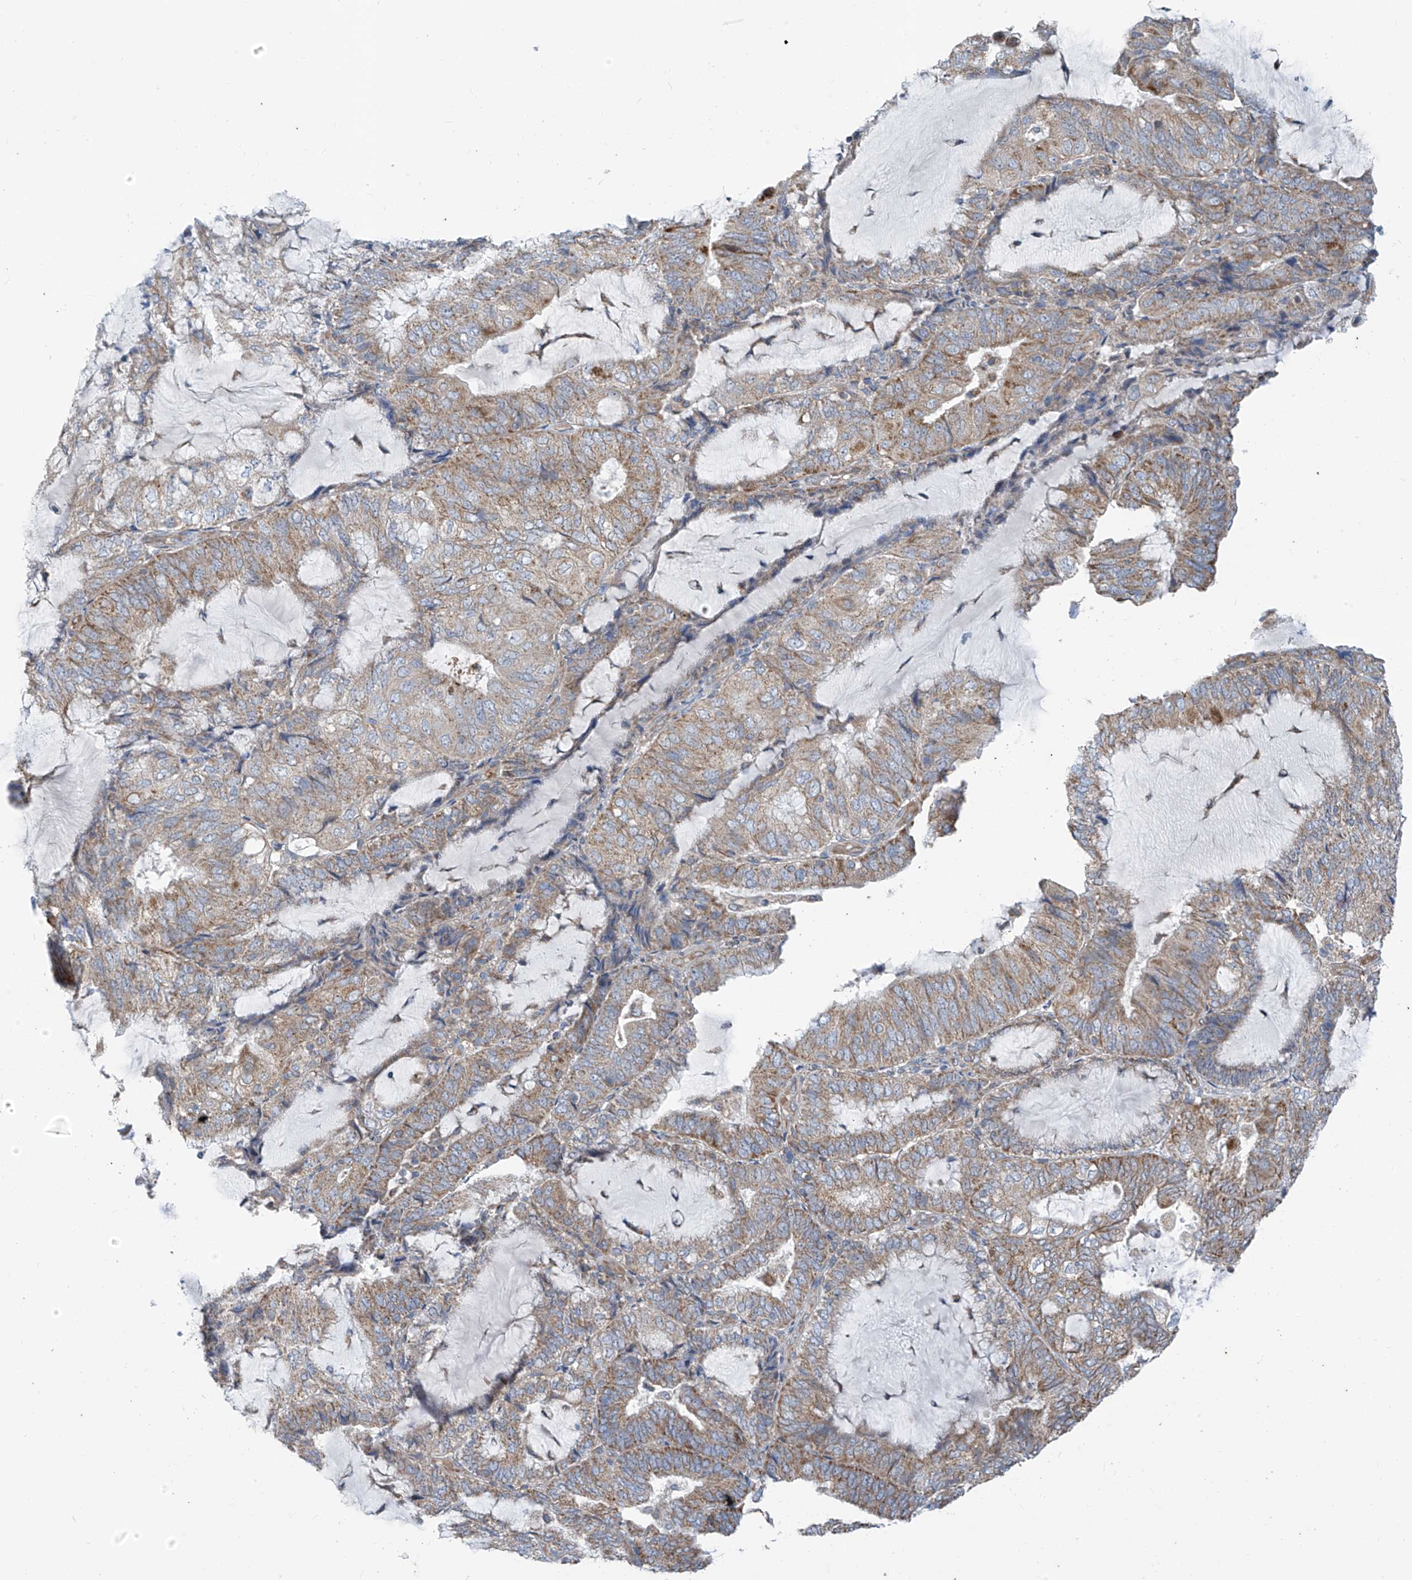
{"staining": {"intensity": "weak", "quantity": ">75%", "location": "cytoplasmic/membranous"}, "tissue": "endometrial cancer", "cell_type": "Tumor cells", "image_type": "cancer", "snomed": [{"axis": "morphology", "description": "Adenocarcinoma, NOS"}, {"axis": "topography", "description": "Endometrium"}], "caption": "Immunohistochemical staining of human adenocarcinoma (endometrial) demonstrates low levels of weak cytoplasmic/membranous protein staining in approximately >75% of tumor cells. Using DAB (brown) and hematoxylin (blue) stains, captured at high magnification using brightfield microscopy.", "gene": "EOMES", "patient": {"sex": "female", "age": 81}}